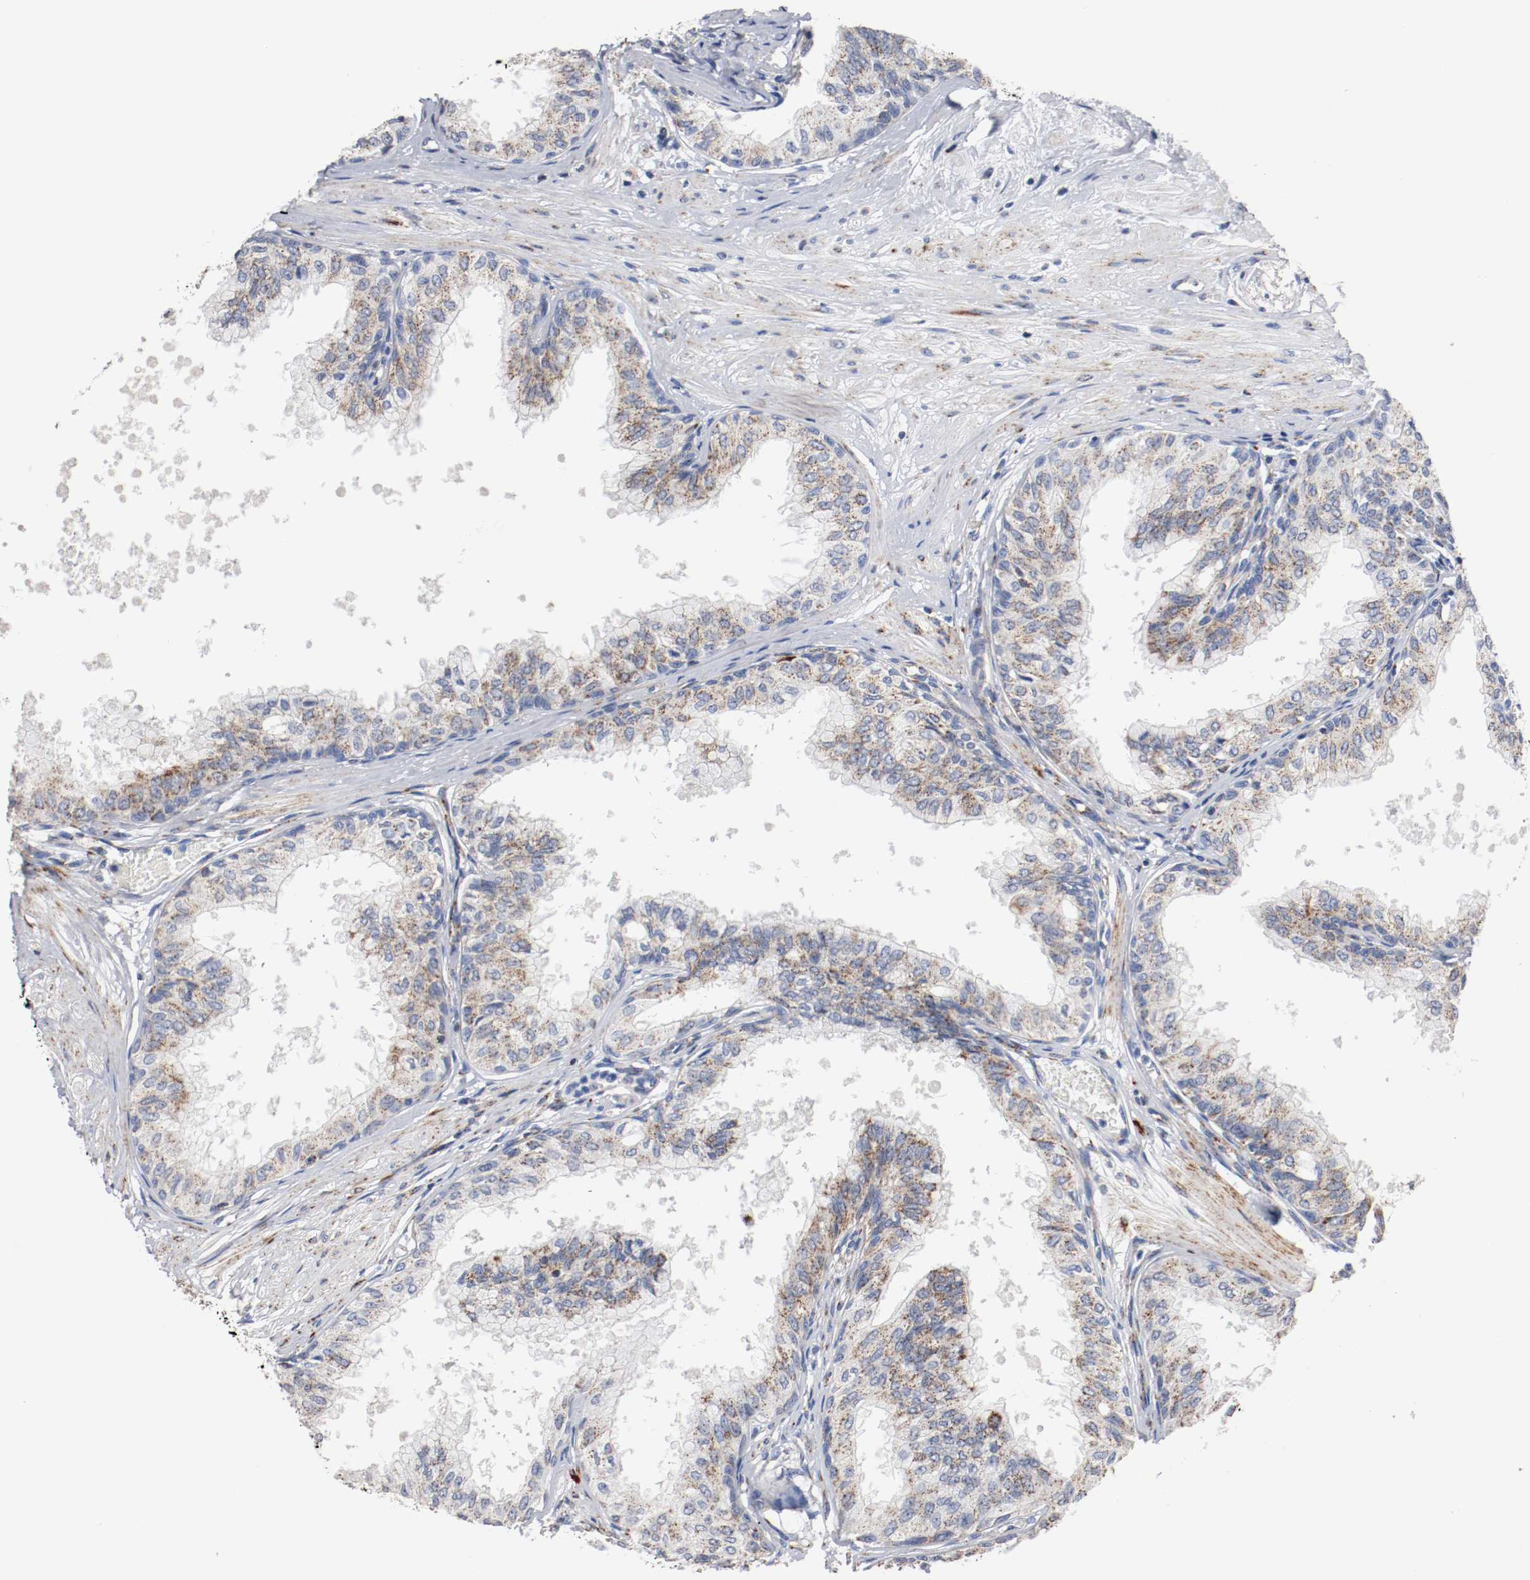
{"staining": {"intensity": "weak", "quantity": "25%-75%", "location": "cytoplasmic/membranous"}, "tissue": "prostate", "cell_type": "Glandular cells", "image_type": "normal", "snomed": [{"axis": "morphology", "description": "Normal tissue, NOS"}, {"axis": "topography", "description": "Prostate"}, {"axis": "topography", "description": "Seminal veicle"}], "caption": "The micrograph displays immunohistochemical staining of benign prostate. There is weak cytoplasmic/membranous staining is appreciated in about 25%-75% of glandular cells. Immunohistochemistry stains the protein of interest in brown and the nuclei are stained blue.", "gene": "TUBD1", "patient": {"sex": "male", "age": 60}}